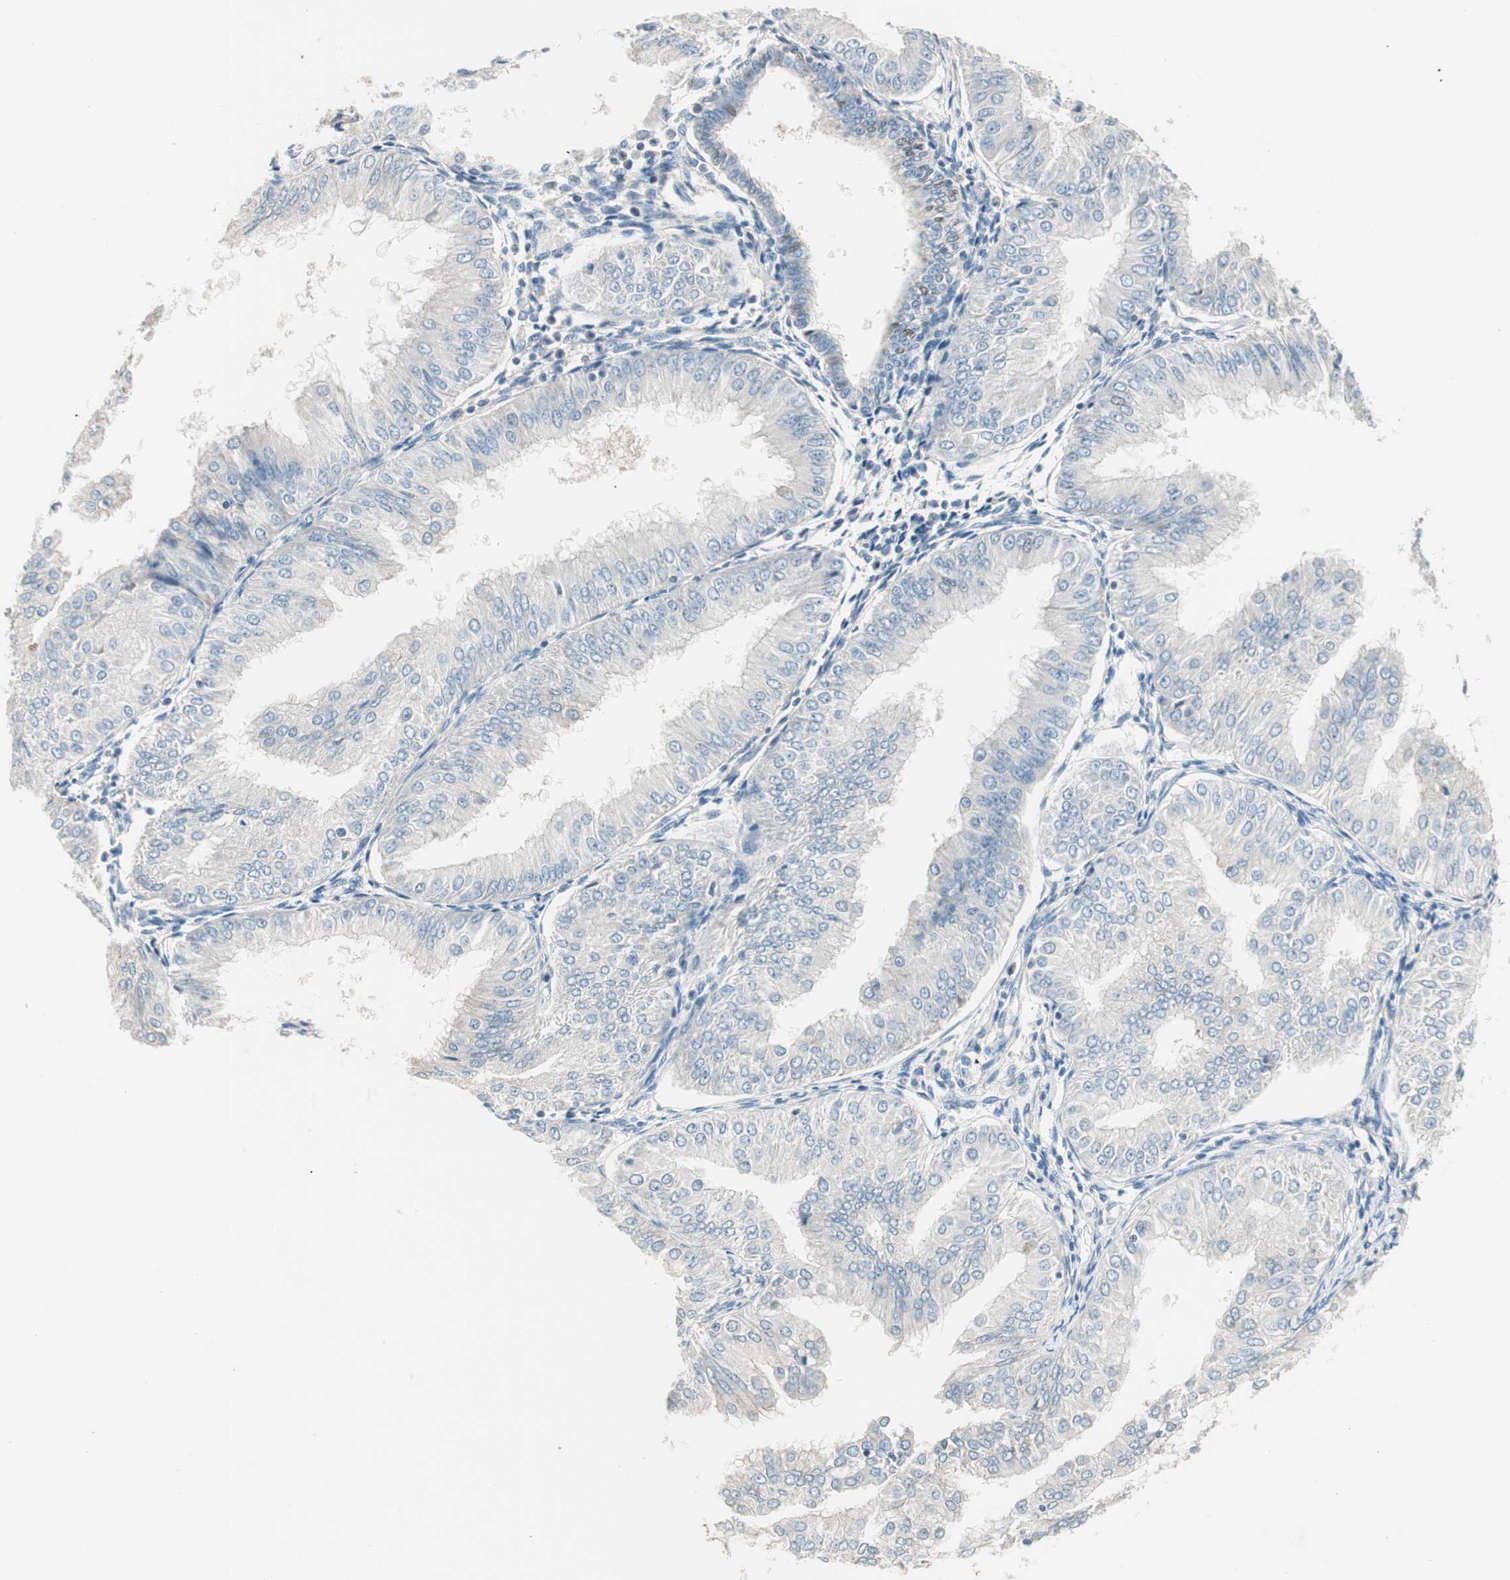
{"staining": {"intensity": "moderate", "quantity": "<25%", "location": "cytoplasmic/membranous"}, "tissue": "endometrial cancer", "cell_type": "Tumor cells", "image_type": "cancer", "snomed": [{"axis": "morphology", "description": "Adenocarcinoma, NOS"}, {"axis": "topography", "description": "Endometrium"}], "caption": "Endometrial cancer stained with immunohistochemistry (IHC) shows moderate cytoplasmic/membranous positivity in approximately <25% of tumor cells. The staining is performed using DAB brown chromogen to label protein expression. The nuclei are counter-stained blue using hematoxylin.", "gene": "RAD54B", "patient": {"sex": "female", "age": 53}}